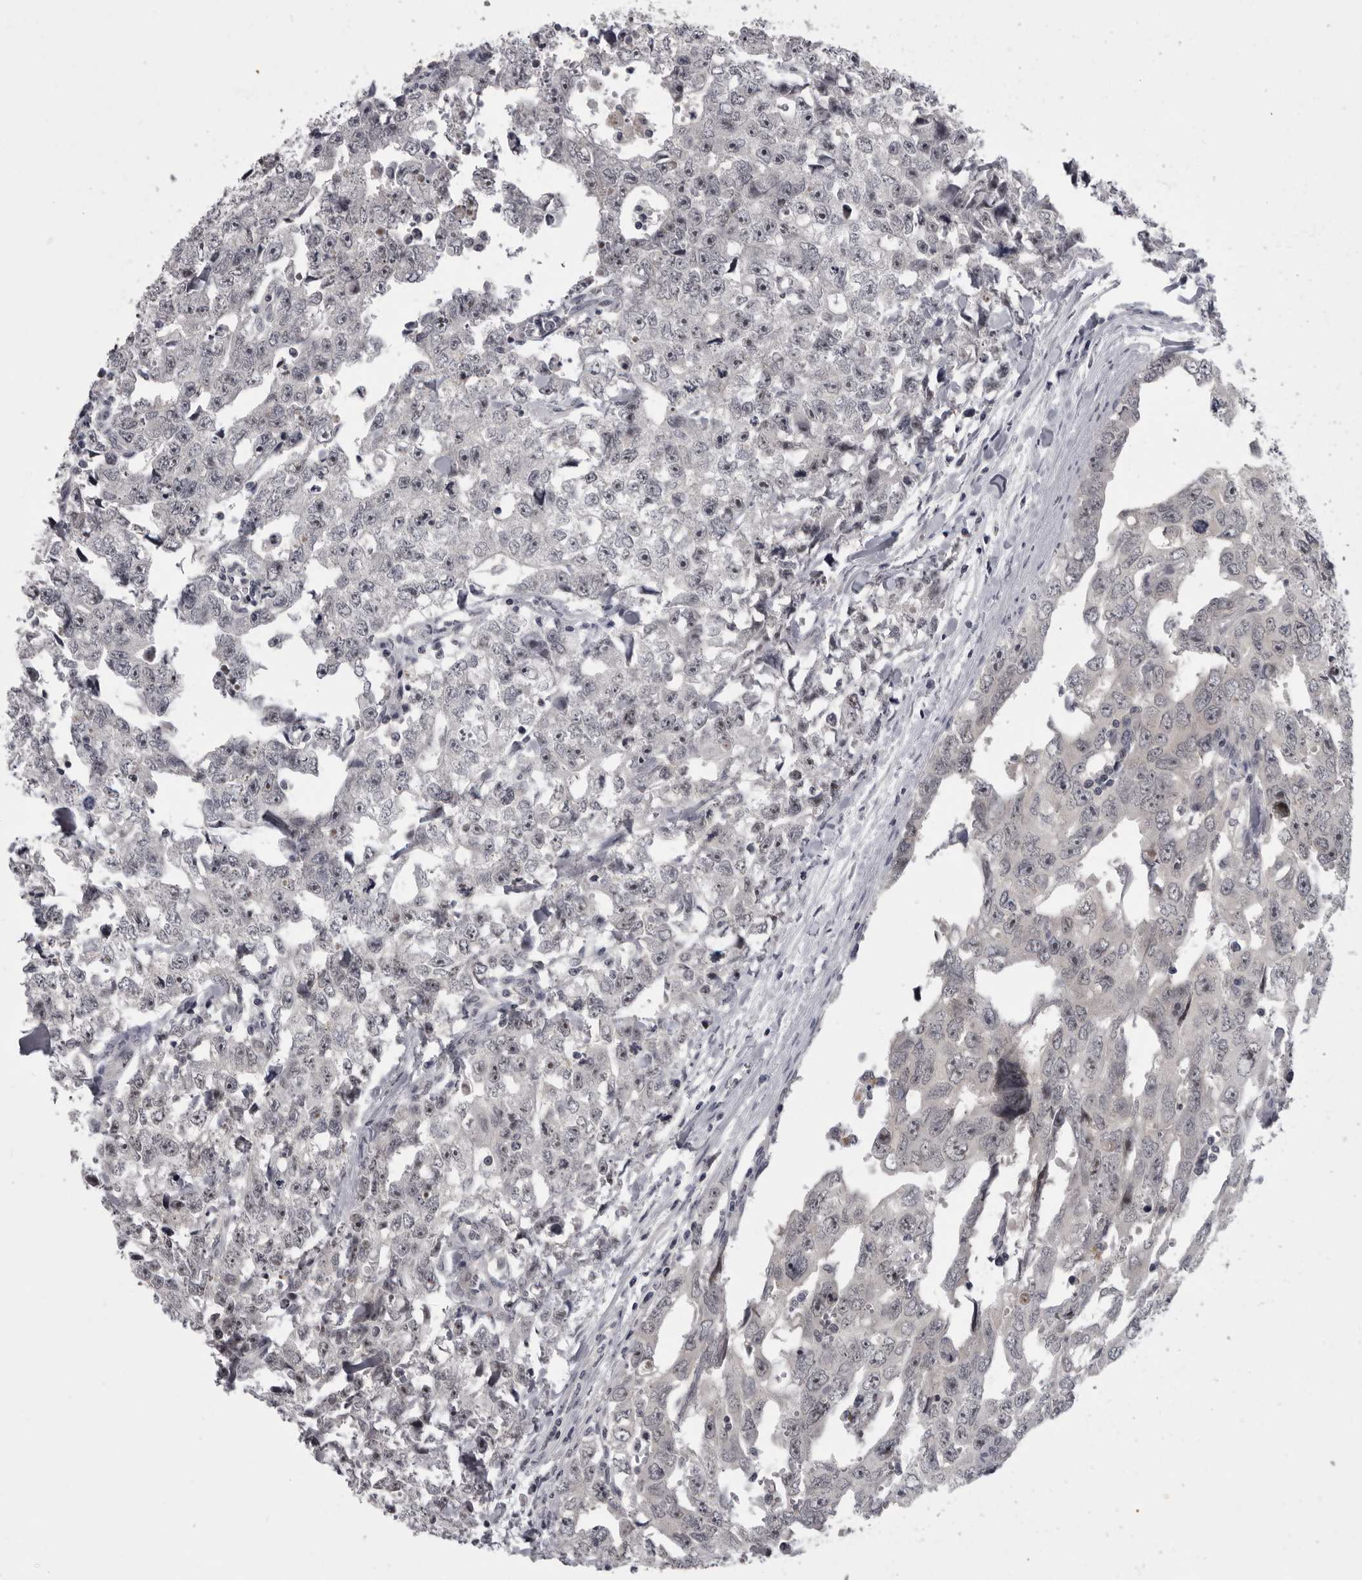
{"staining": {"intensity": "negative", "quantity": "none", "location": "none"}, "tissue": "testis cancer", "cell_type": "Tumor cells", "image_type": "cancer", "snomed": [{"axis": "morphology", "description": "Carcinoma, Embryonal, NOS"}, {"axis": "topography", "description": "Testis"}], "caption": "Tumor cells show no significant protein positivity in testis embryonal carcinoma.", "gene": "MRTO4", "patient": {"sex": "male", "age": 28}}